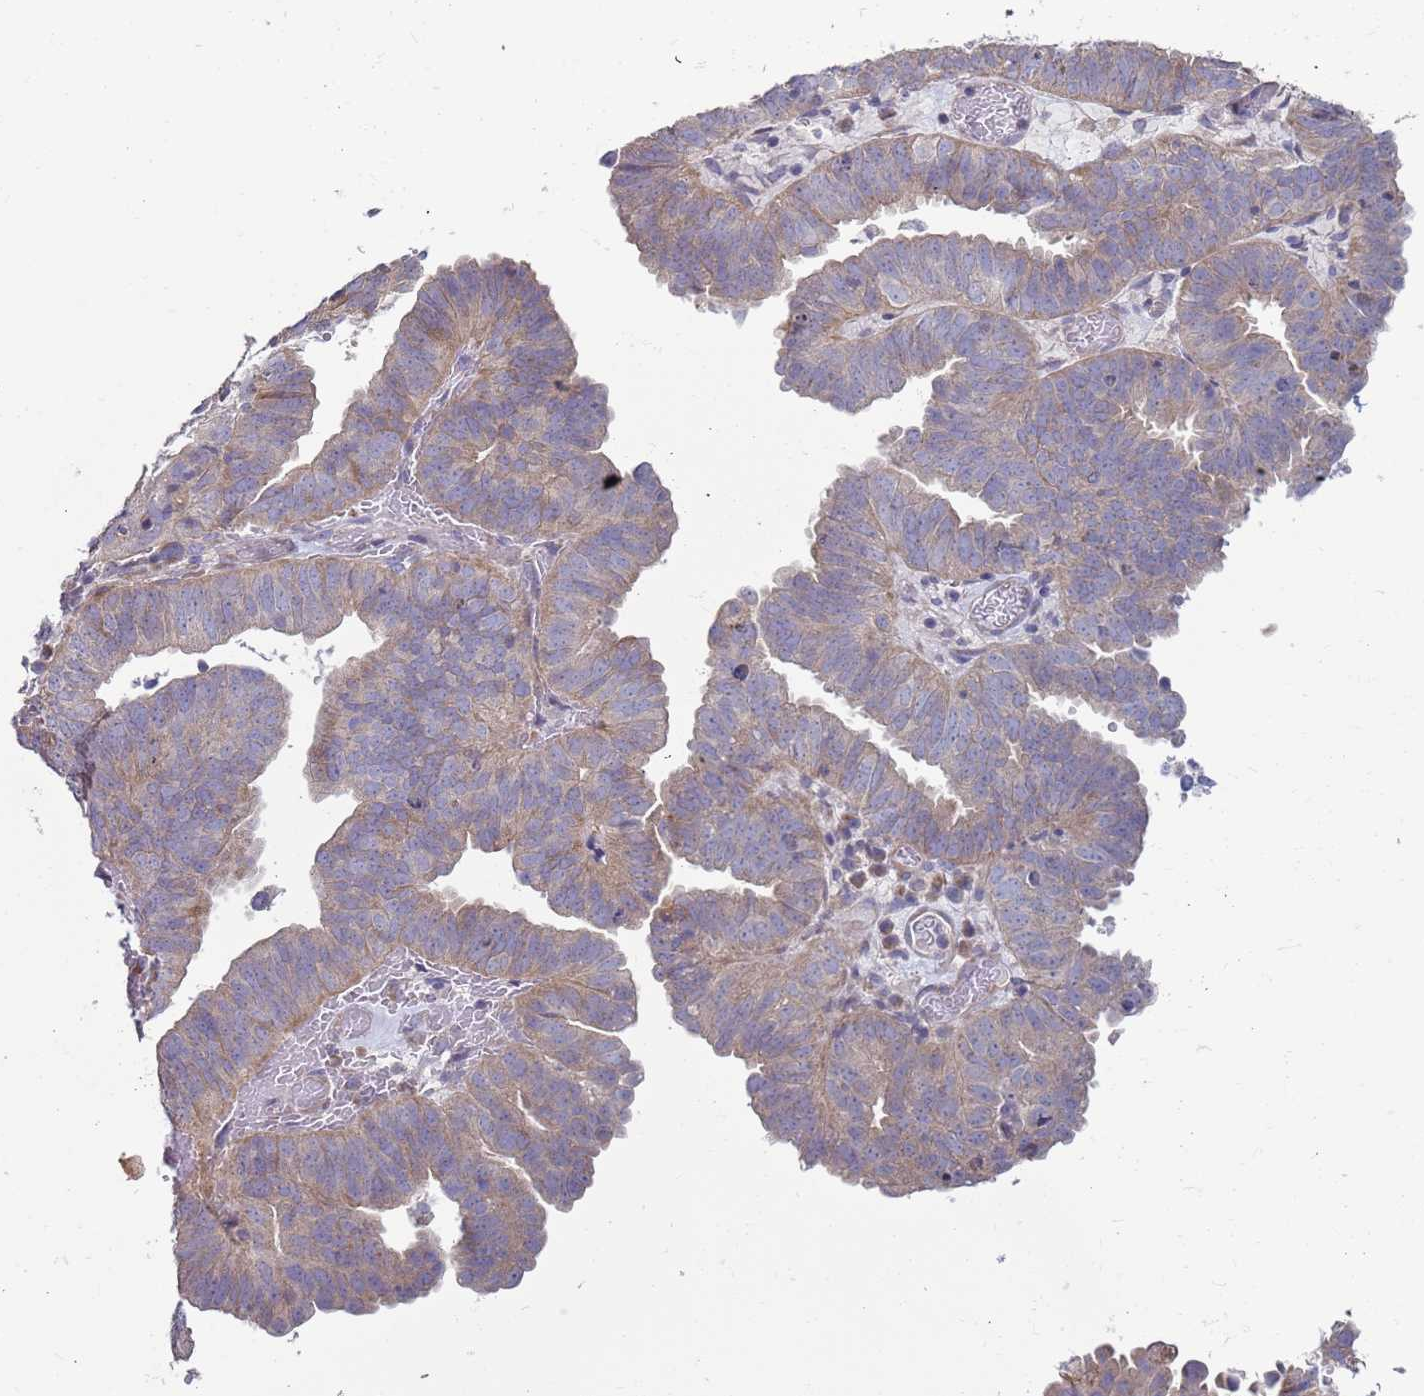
{"staining": {"intensity": "weak", "quantity": "<25%", "location": "cytoplasmic/membranous"}, "tissue": "endometrial cancer", "cell_type": "Tumor cells", "image_type": "cancer", "snomed": [{"axis": "morphology", "description": "Adenocarcinoma, NOS"}, {"axis": "topography", "description": "Uterus"}], "caption": "Adenocarcinoma (endometrial) stained for a protein using immunohistochemistry shows no positivity tumor cells.", "gene": "DIP2B", "patient": {"sex": "female", "age": 77}}